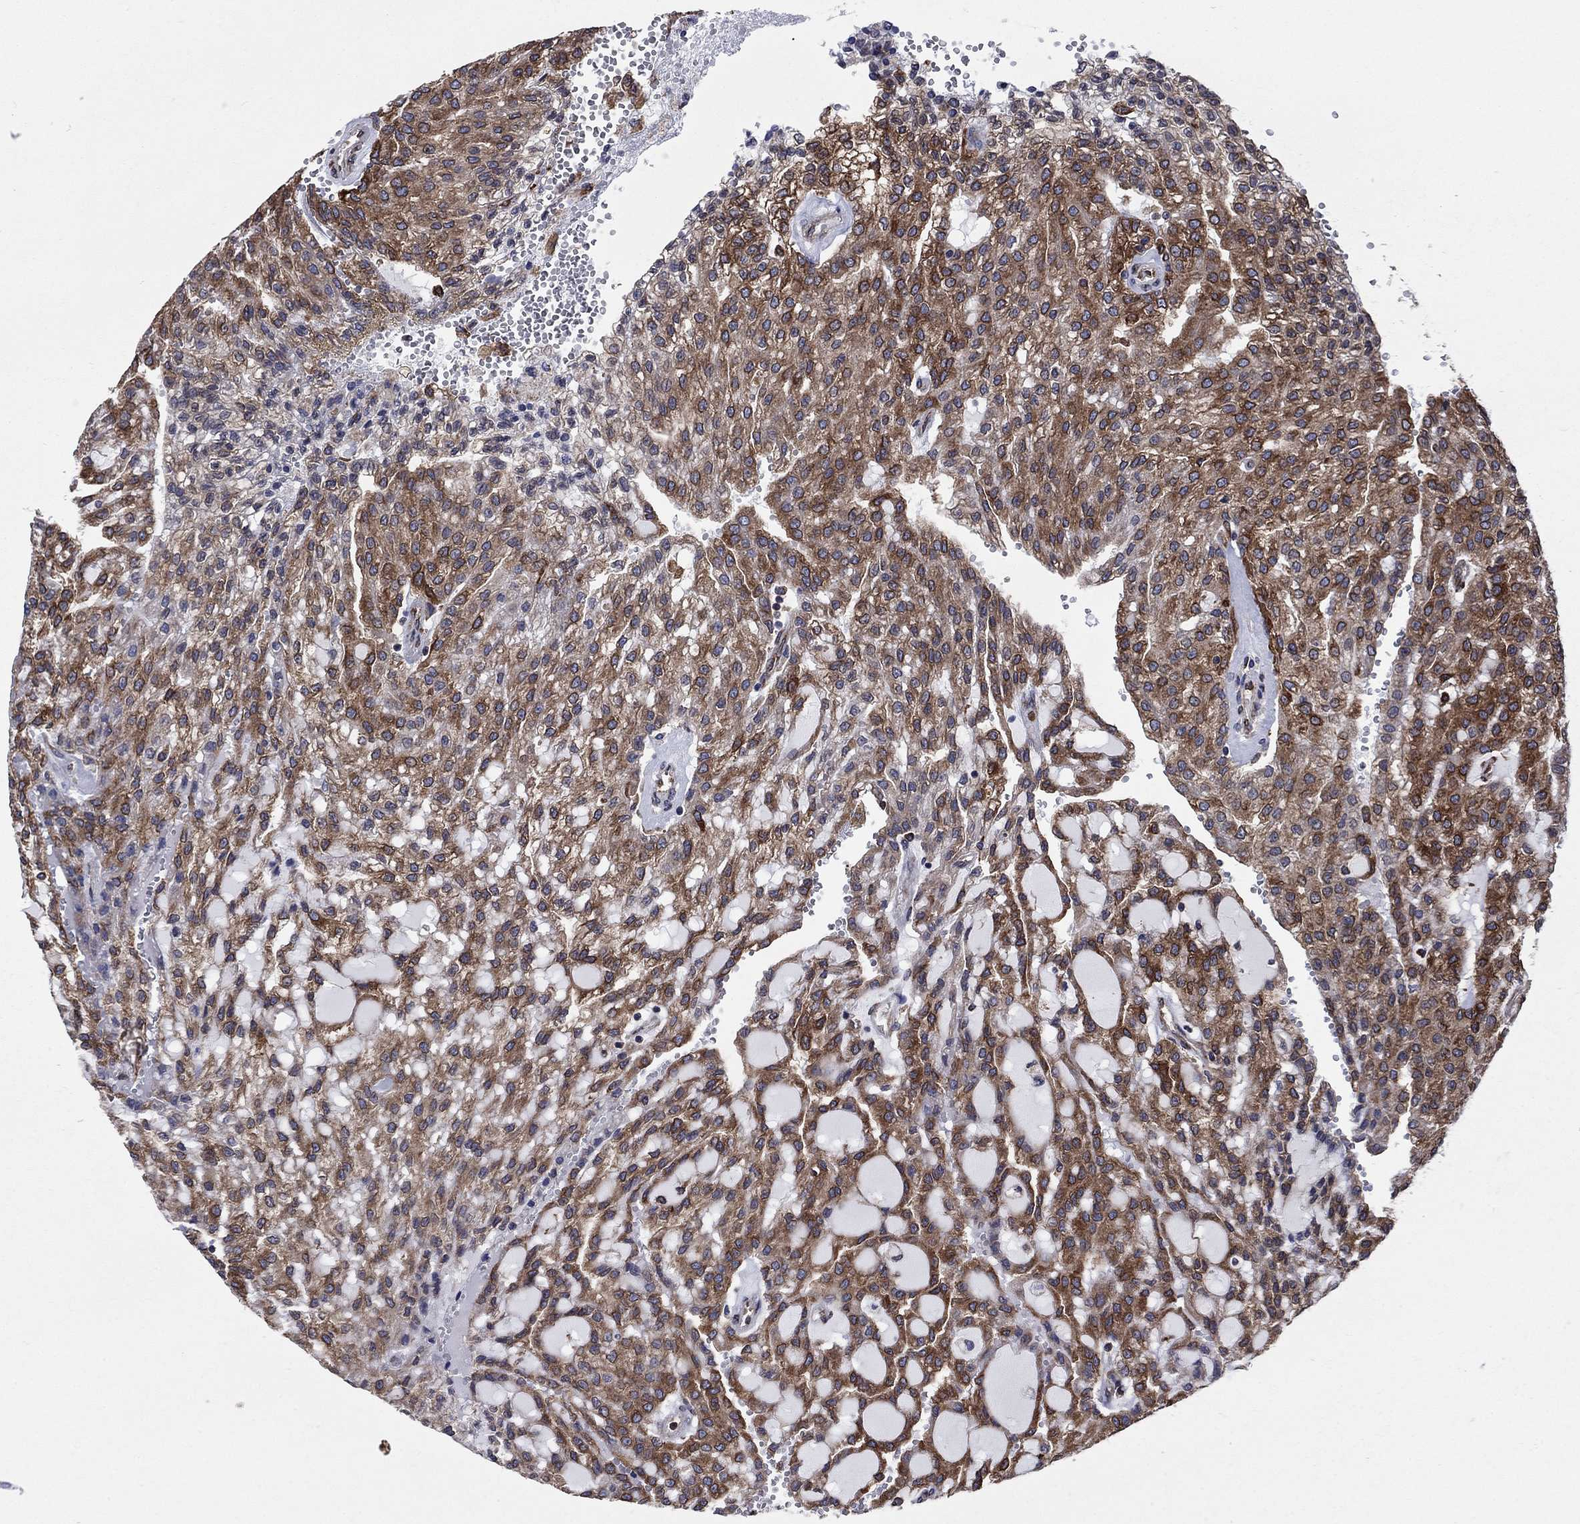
{"staining": {"intensity": "strong", "quantity": ">75%", "location": "cytoplasmic/membranous"}, "tissue": "renal cancer", "cell_type": "Tumor cells", "image_type": "cancer", "snomed": [{"axis": "morphology", "description": "Adenocarcinoma, NOS"}, {"axis": "topography", "description": "Kidney"}], "caption": "Renal adenocarcinoma tissue displays strong cytoplasmic/membranous expression in about >75% of tumor cells, visualized by immunohistochemistry.", "gene": "YBX1", "patient": {"sex": "male", "age": 63}}